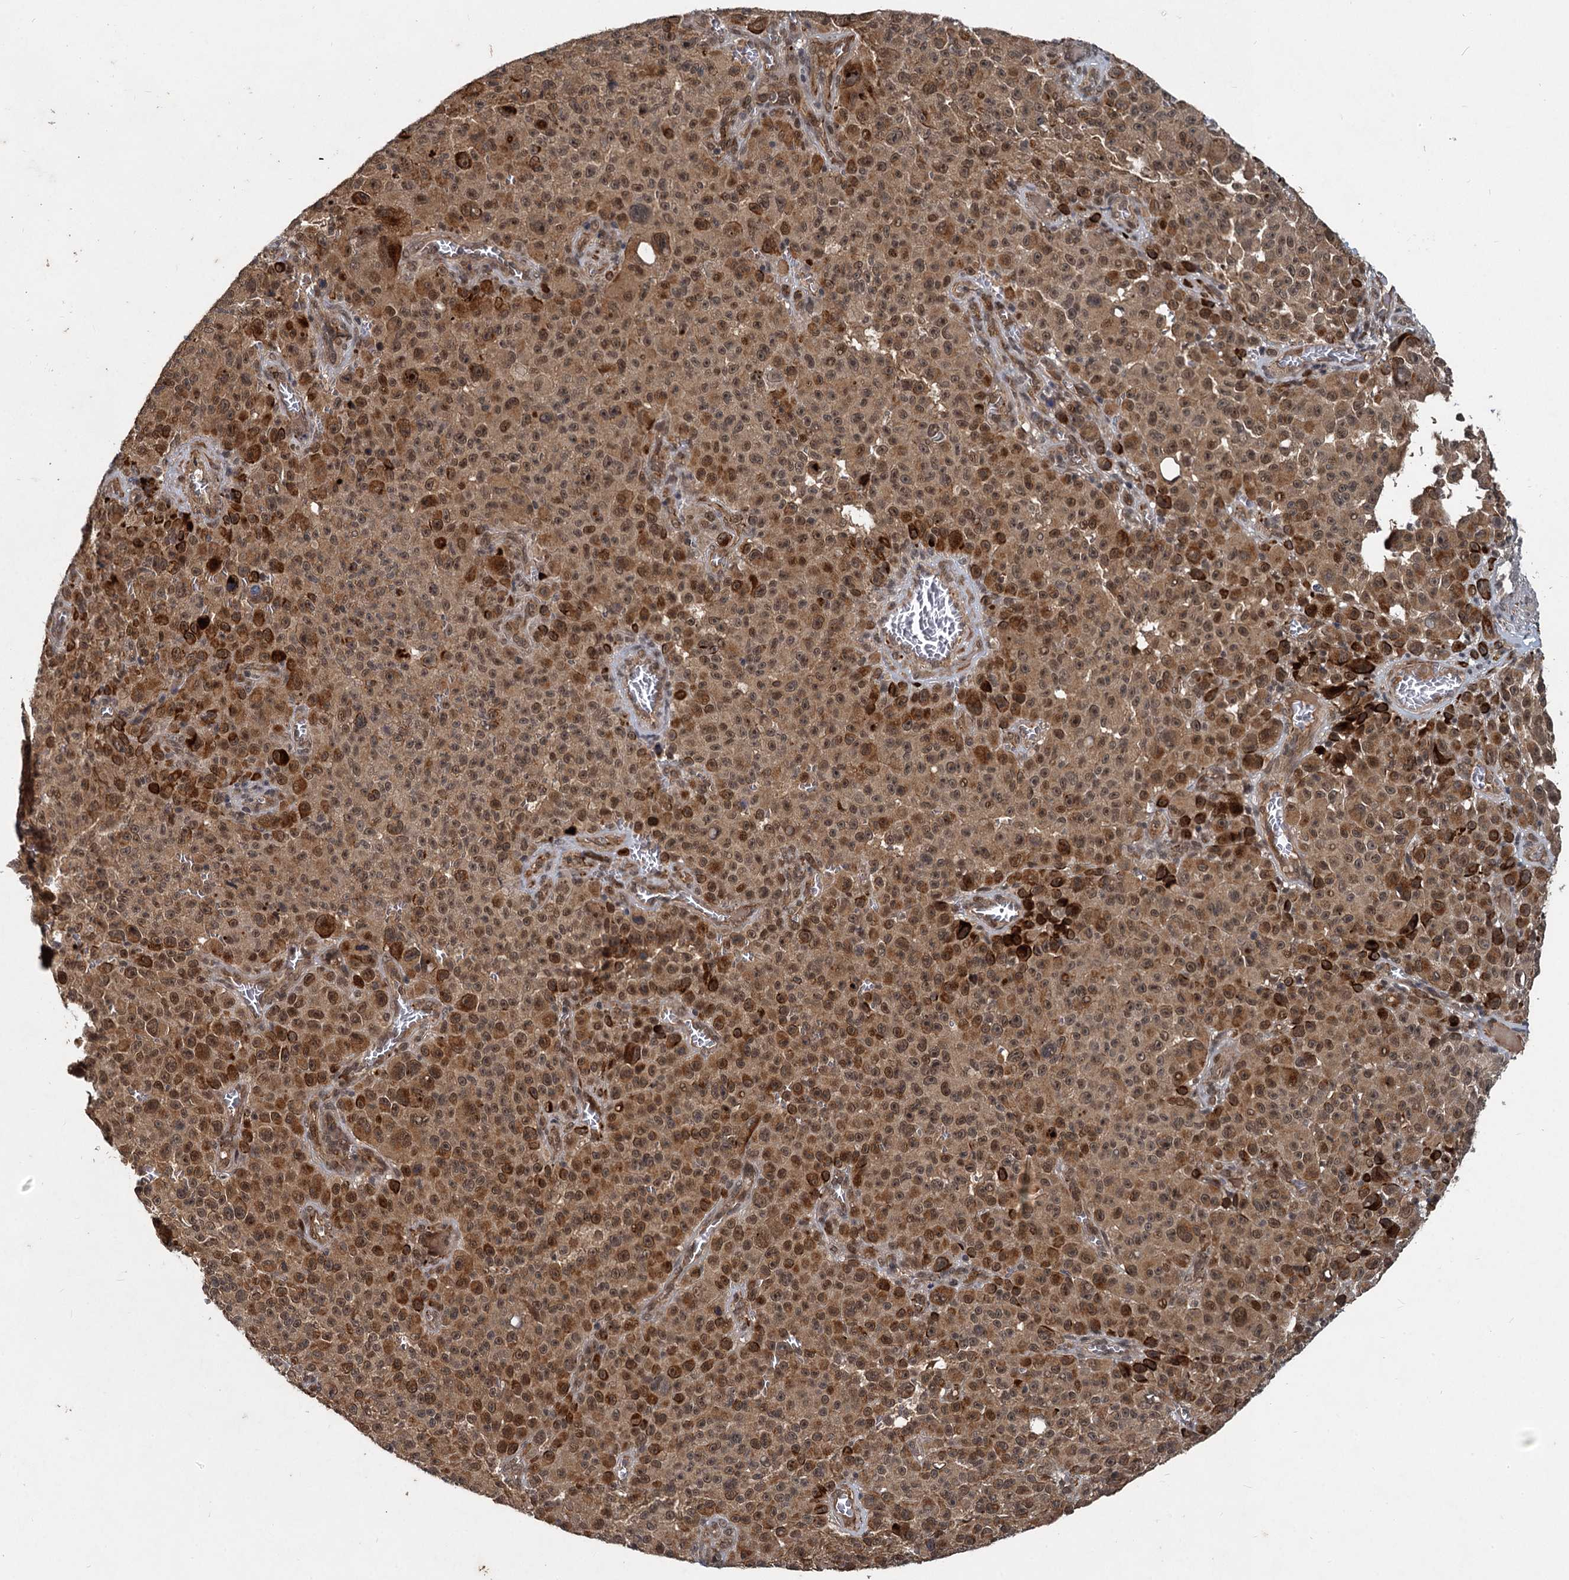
{"staining": {"intensity": "moderate", "quantity": ">75%", "location": "cytoplasmic/membranous,nuclear"}, "tissue": "melanoma", "cell_type": "Tumor cells", "image_type": "cancer", "snomed": [{"axis": "morphology", "description": "Malignant melanoma, NOS"}, {"axis": "topography", "description": "Skin"}], "caption": "Moderate cytoplasmic/membranous and nuclear protein expression is identified in about >75% of tumor cells in malignant melanoma.", "gene": "RITA1", "patient": {"sex": "female", "age": 82}}